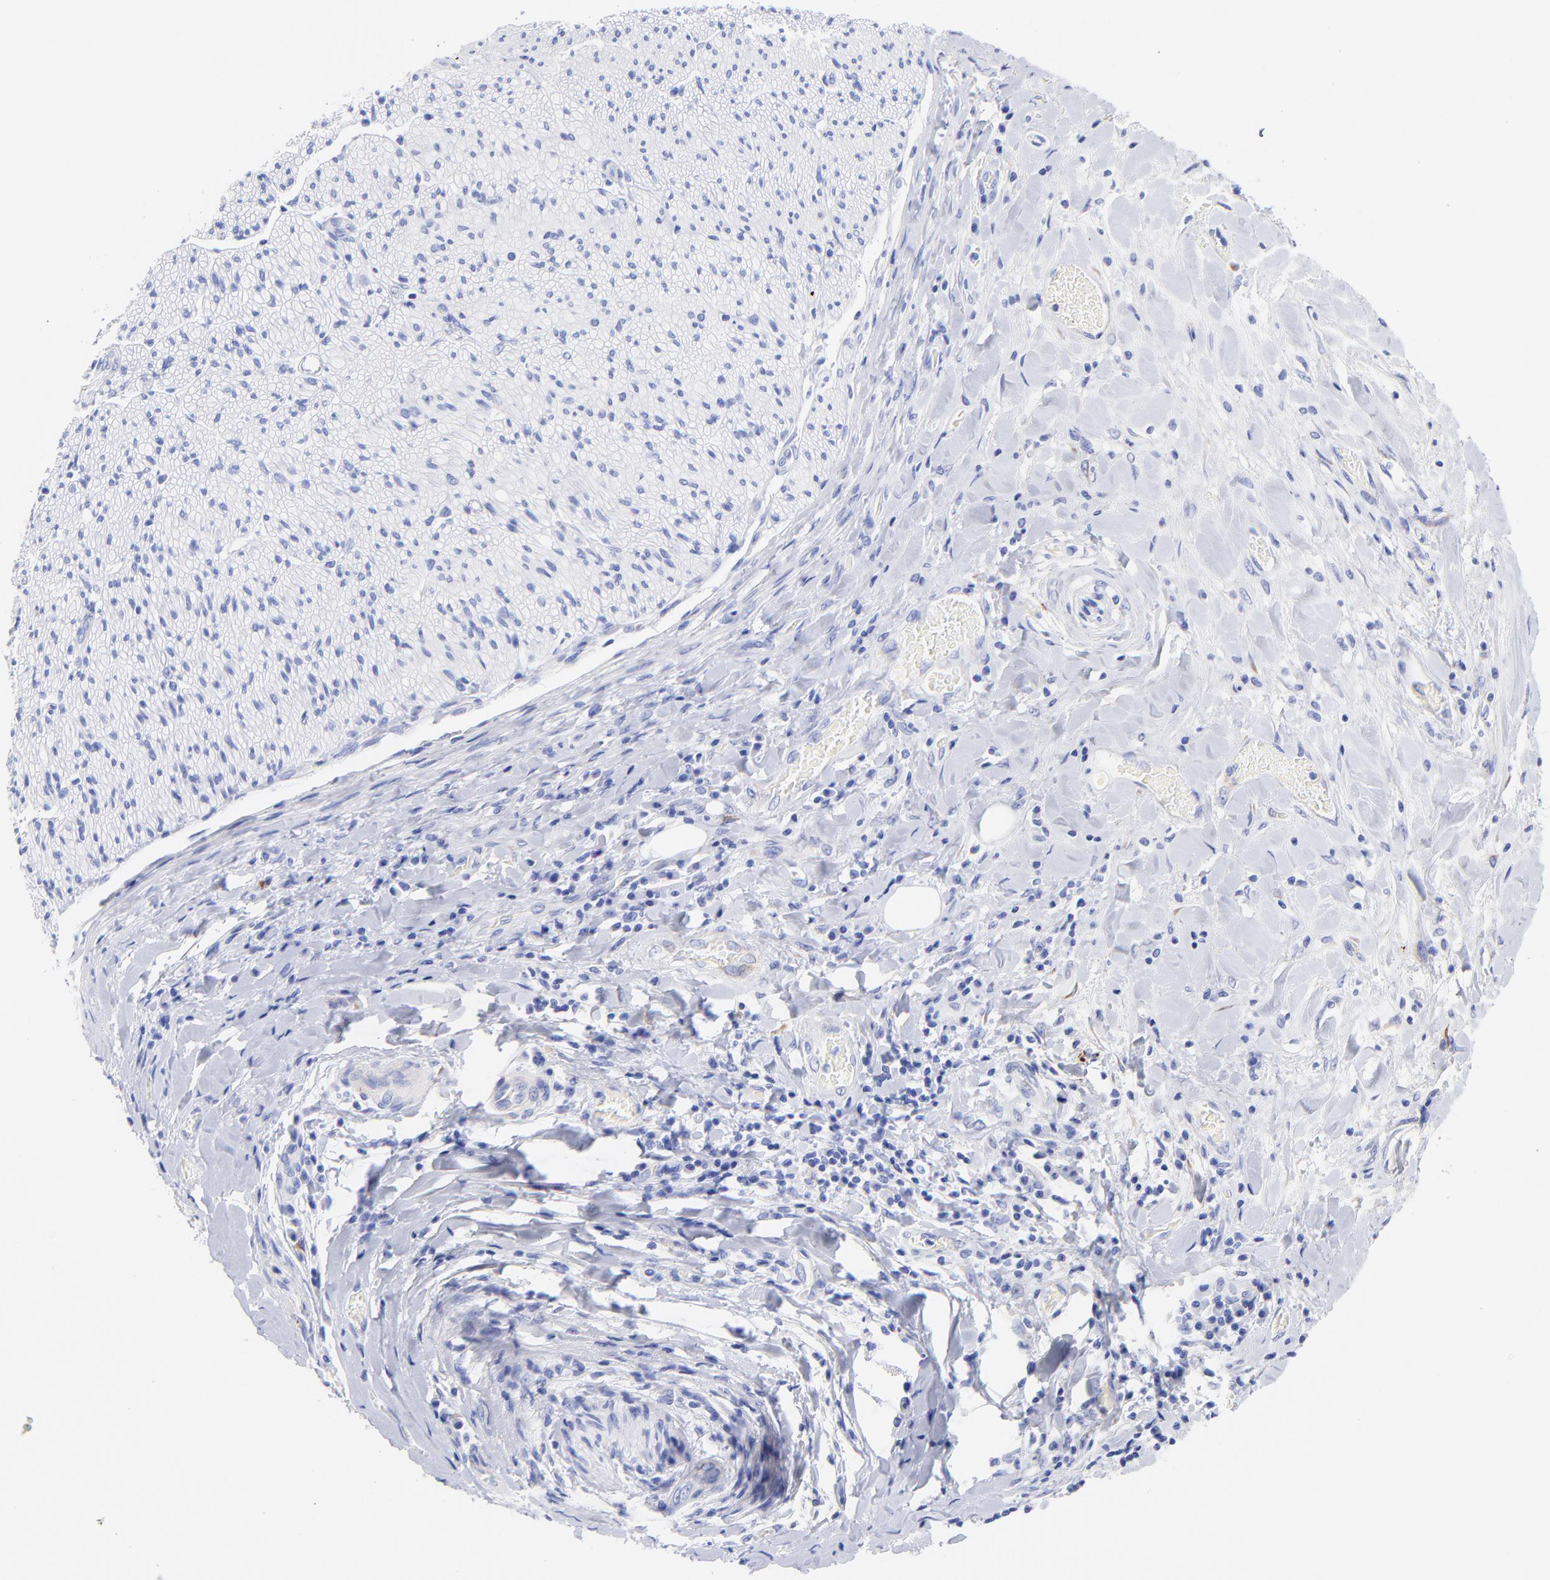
{"staining": {"intensity": "negative", "quantity": "none", "location": "none"}, "tissue": "liver cancer", "cell_type": "Tumor cells", "image_type": "cancer", "snomed": [{"axis": "morphology", "description": "Cholangiocarcinoma"}, {"axis": "topography", "description": "Liver"}], "caption": "An image of human cholangiocarcinoma (liver) is negative for staining in tumor cells. The staining was performed using DAB to visualize the protein expression in brown, while the nuclei were stained in blue with hematoxylin (Magnification: 20x).", "gene": "C1QTNF6", "patient": {"sex": "male", "age": 58}}